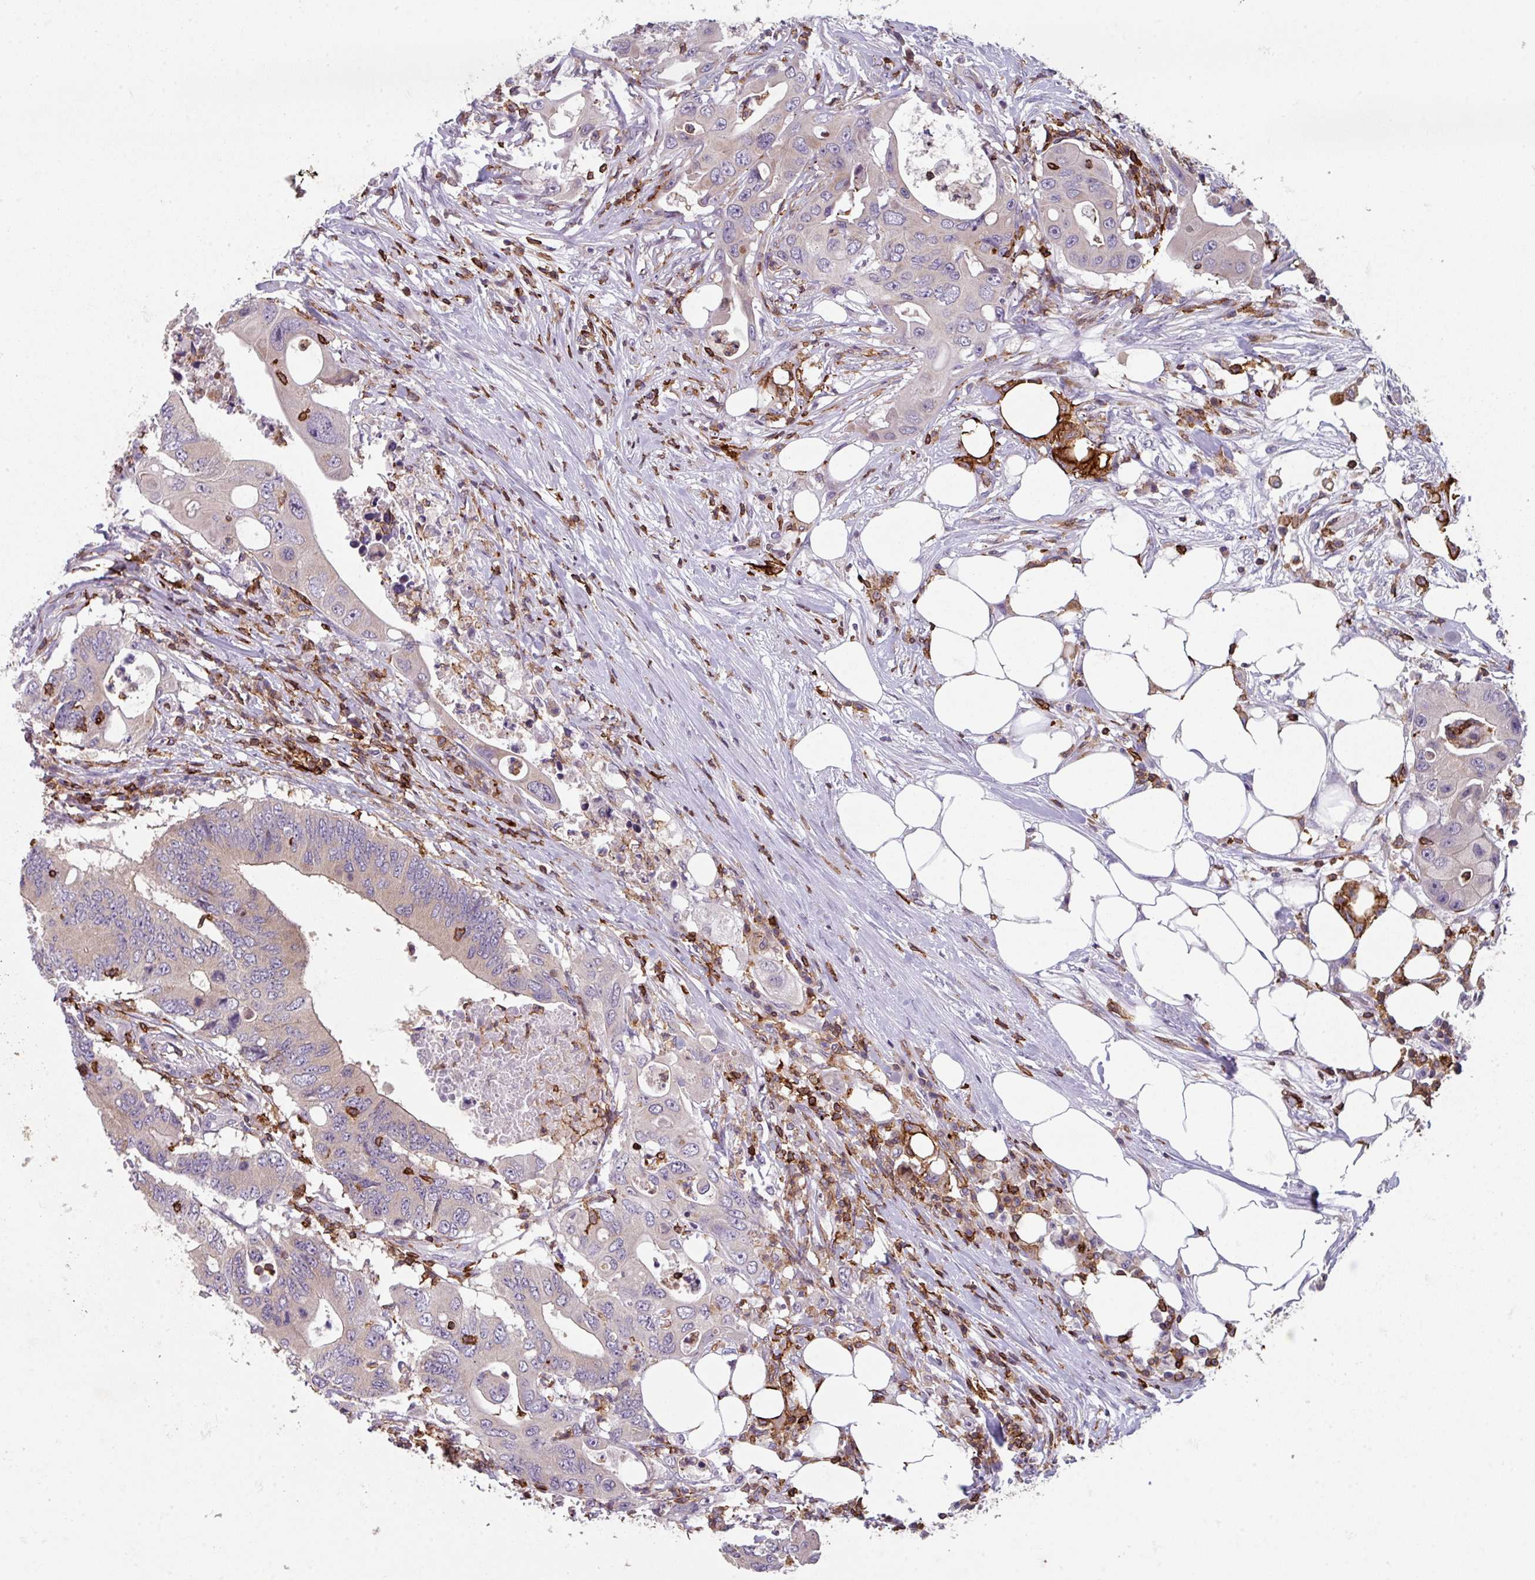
{"staining": {"intensity": "weak", "quantity": "25%-75%", "location": "cytoplasmic/membranous"}, "tissue": "colorectal cancer", "cell_type": "Tumor cells", "image_type": "cancer", "snomed": [{"axis": "morphology", "description": "Adenocarcinoma, NOS"}, {"axis": "topography", "description": "Colon"}], "caption": "Adenocarcinoma (colorectal) was stained to show a protein in brown. There is low levels of weak cytoplasmic/membranous staining in approximately 25%-75% of tumor cells.", "gene": "NEDD9", "patient": {"sex": "male", "age": 71}}